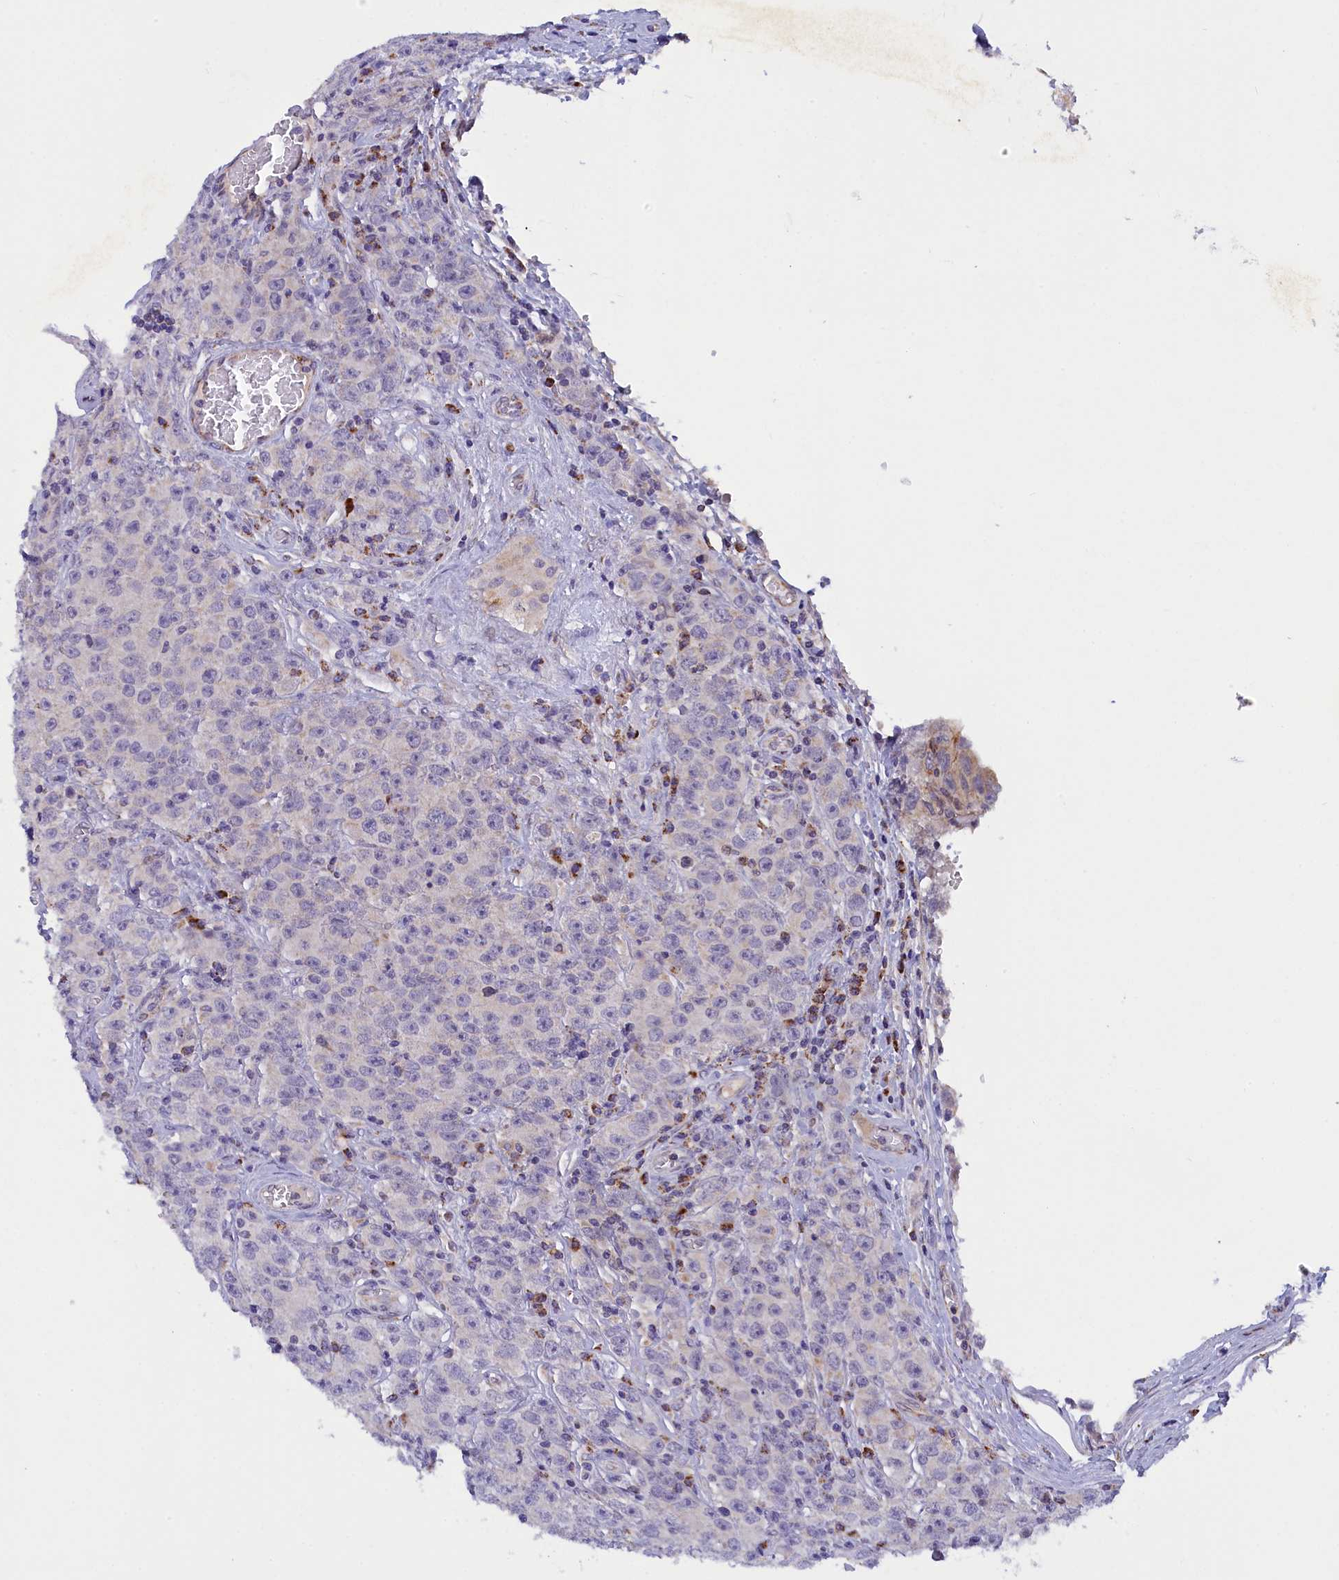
{"staining": {"intensity": "negative", "quantity": "none", "location": "none"}, "tissue": "testis cancer", "cell_type": "Tumor cells", "image_type": "cancer", "snomed": [{"axis": "morphology", "description": "Seminoma, NOS"}, {"axis": "morphology", "description": "Carcinoma, Embryonal, NOS"}, {"axis": "topography", "description": "Testis"}], "caption": "Immunohistochemistry photomicrograph of human testis cancer stained for a protein (brown), which shows no expression in tumor cells.", "gene": "FAM149B1", "patient": {"sex": "male", "age": 43}}